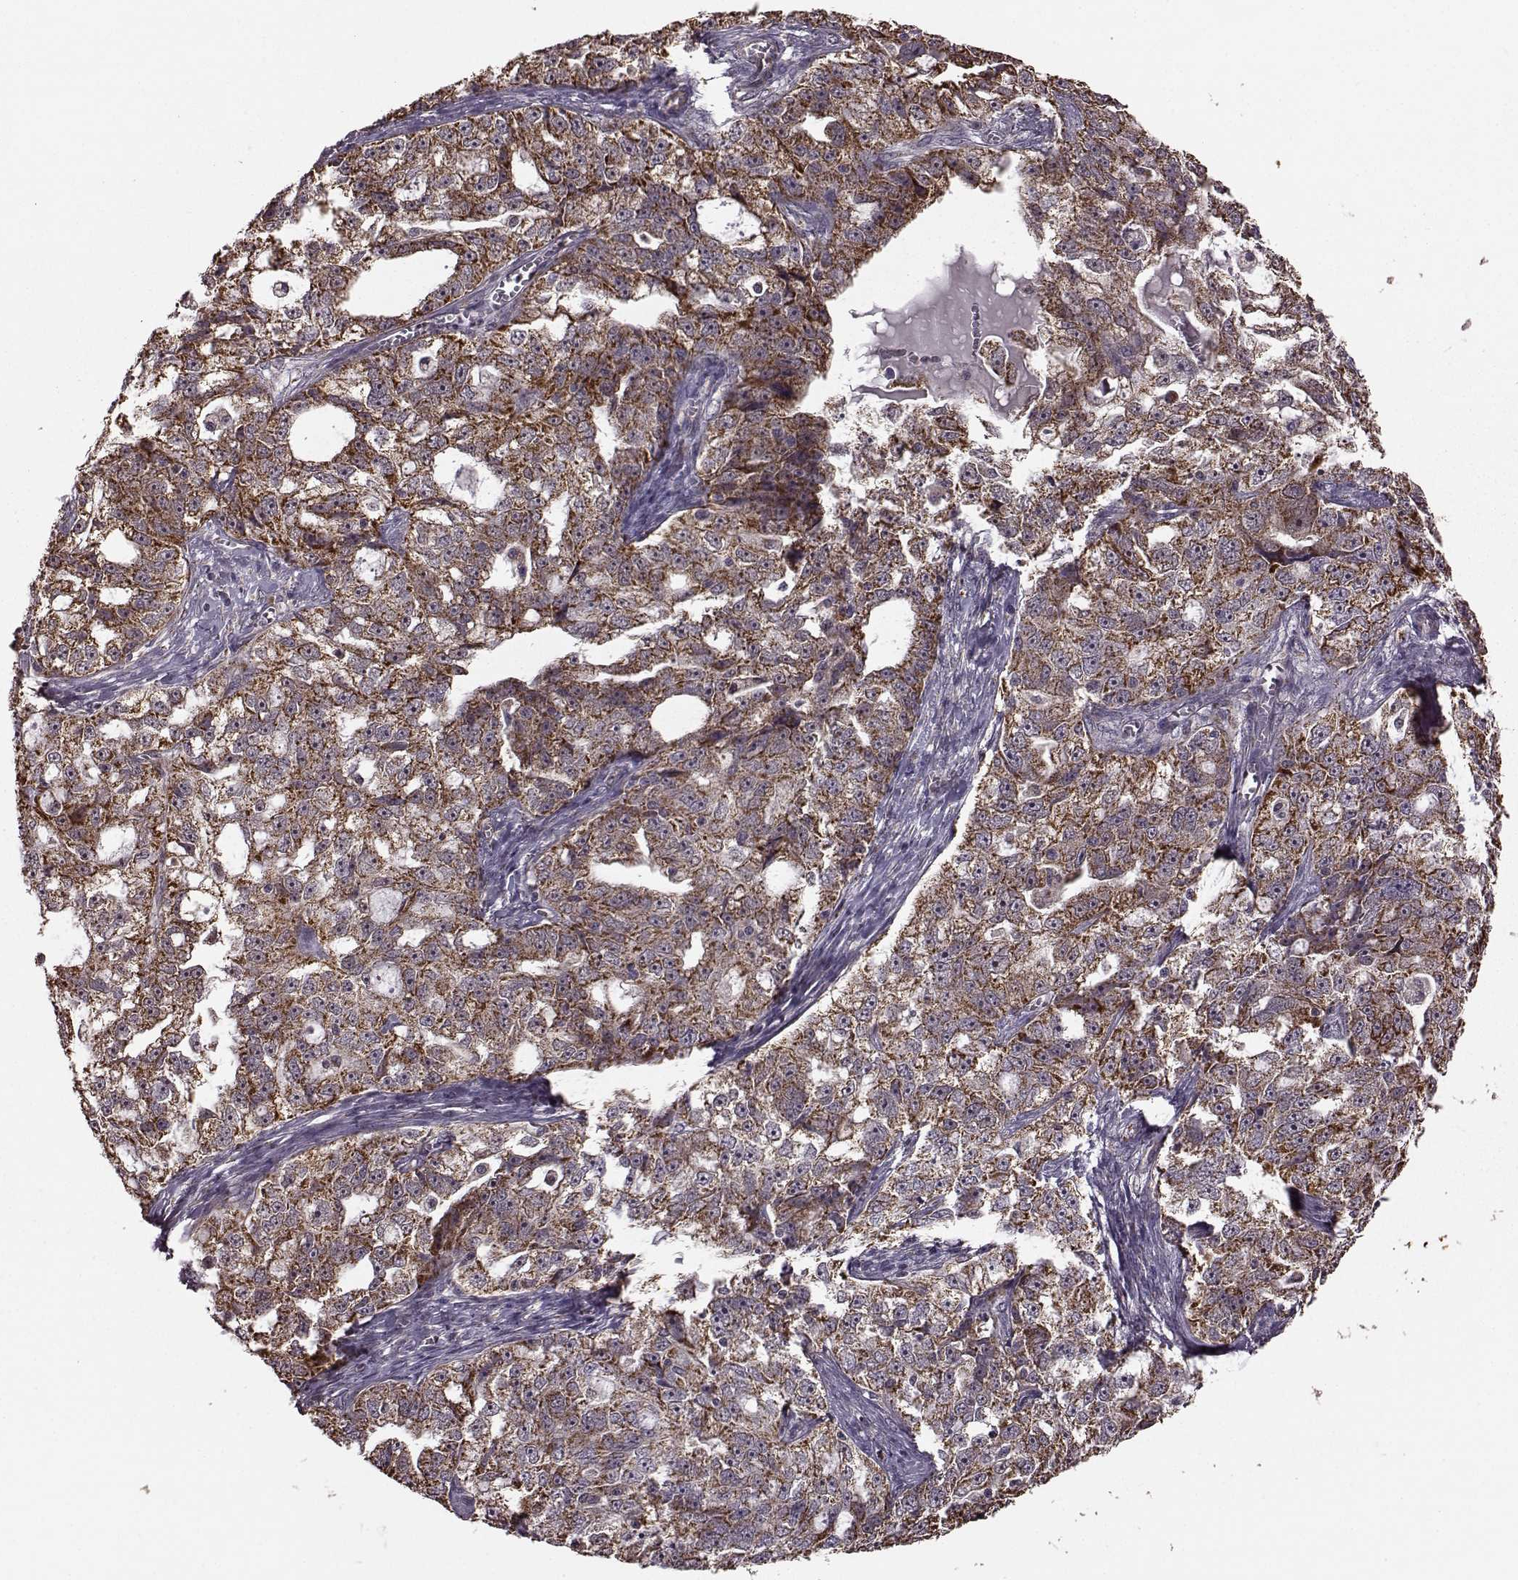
{"staining": {"intensity": "strong", "quantity": ">75%", "location": "cytoplasmic/membranous"}, "tissue": "ovarian cancer", "cell_type": "Tumor cells", "image_type": "cancer", "snomed": [{"axis": "morphology", "description": "Cystadenocarcinoma, serous, NOS"}, {"axis": "topography", "description": "Ovary"}], "caption": "Immunohistochemistry (IHC) micrograph of human ovarian cancer (serous cystadenocarcinoma) stained for a protein (brown), which demonstrates high levels of strong cytoplasmic/membranous positivity in about >75% of tumor cells.", "gene": "PUDP", "patient": {"sex": "female", "age": 51}}